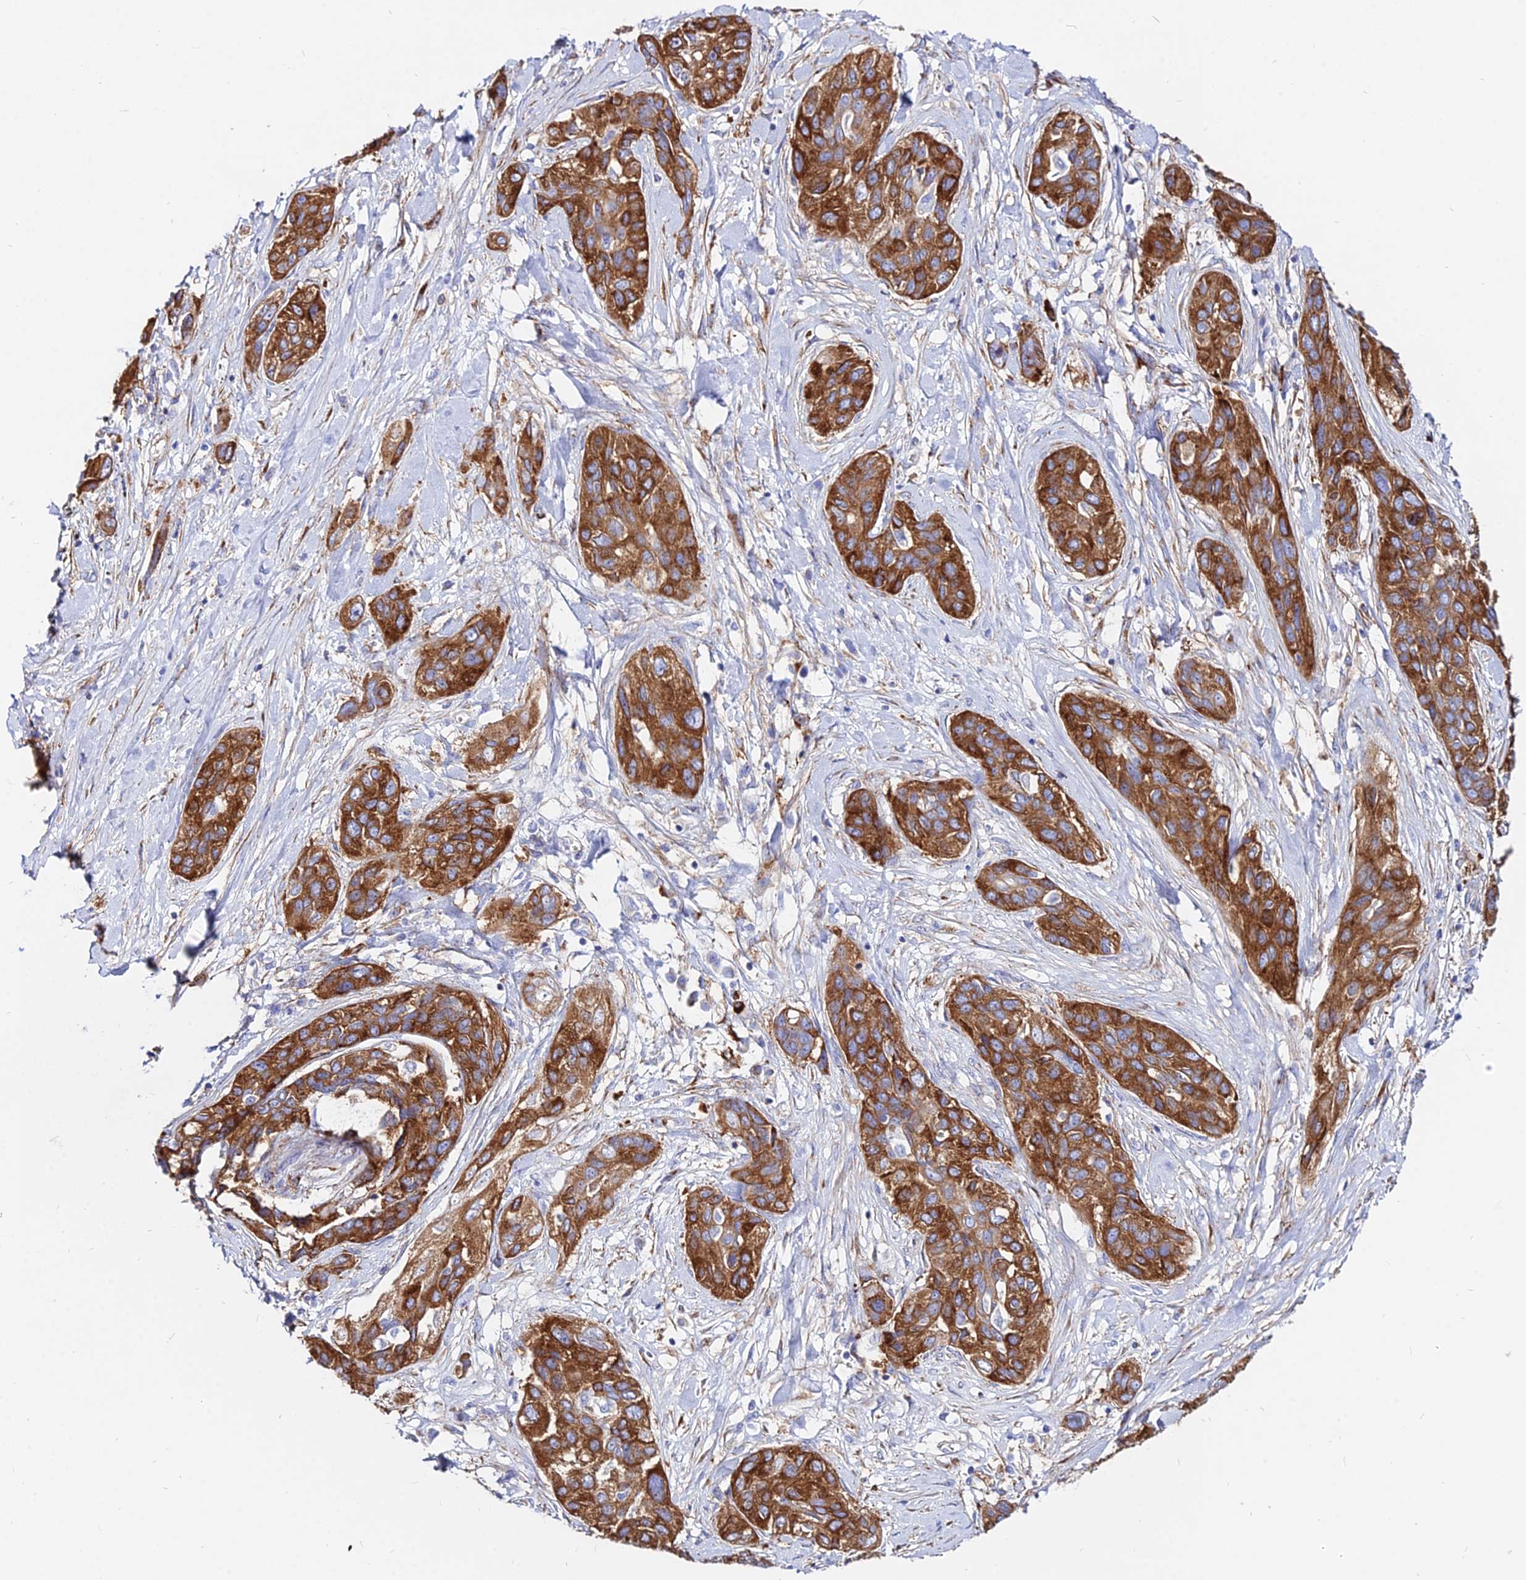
{"staining": {"intensity": "strong", "quantity": ">75%", "location": "cytoplasmic/membranous"}, "tissue": "lung cancer", "cell_type": "Tumor cells", "image_type": "cancer", "snomed": [{"axis": "morphology", "description": "Squamous cell carcinoma, NOS"}, {"axis": "topography", "description": "Lung"}], "caption": "DAB immunohistochemical staining of lung squamous cell carcinoma exhibits strong cytoplasmic/membranous protein expression in approximately >75% of tumor cells.", "gene": "AGTRAP", "patient": {"sex": "female", "age": 70}}